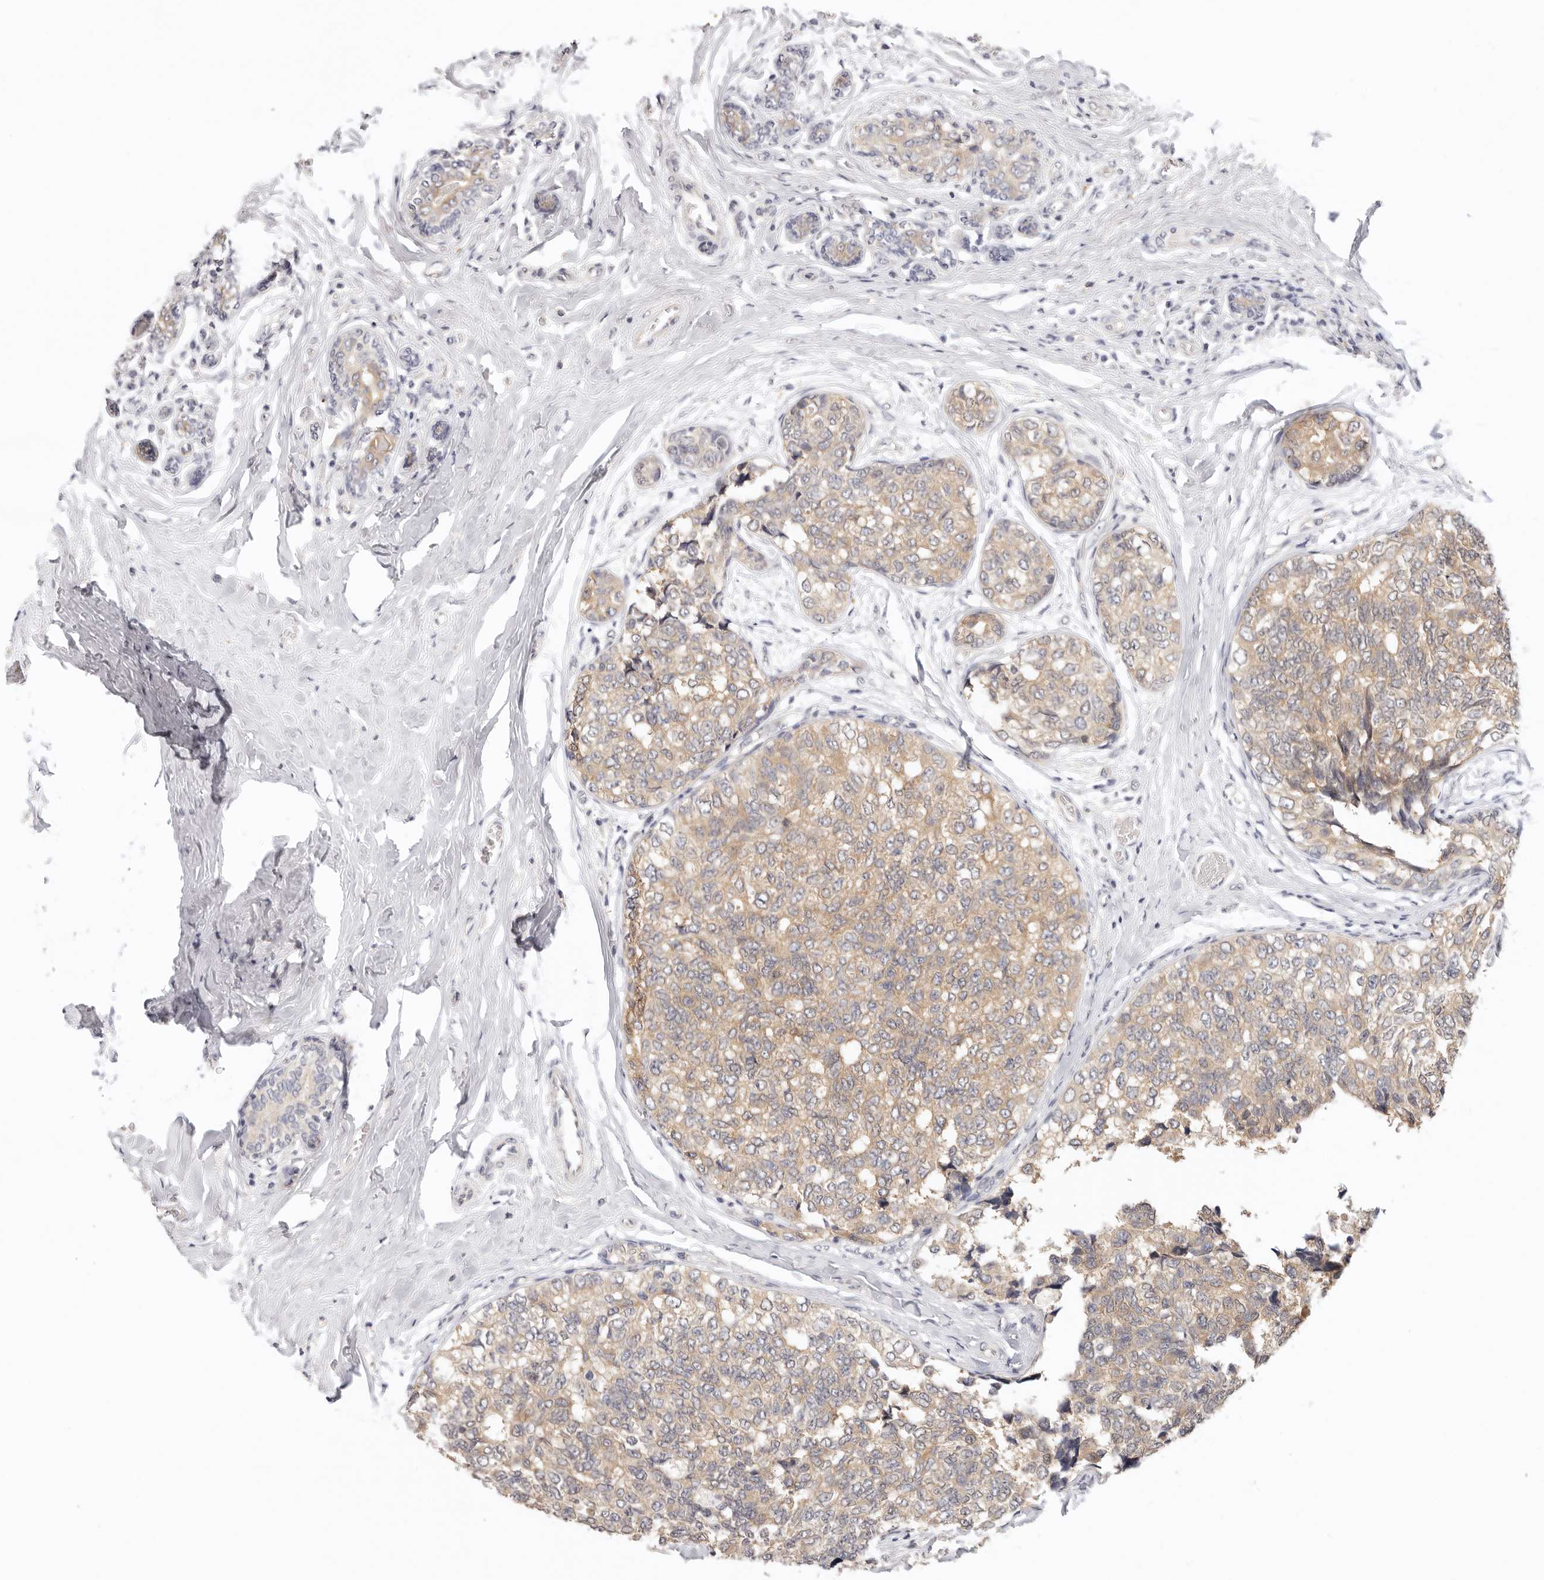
{"staining": {"intensity": "weak", "quantity": ">75%", "location": "cytoplasmic/membranous"}, "tissue": "breast cancer", "cell_type": "Tumor cells", "image_type": "cancer", "snomed": [{"axis": "morphology", "description": "Normal tissue, NOS"}, {"axis": "morphology", "description": "Duct carcinoma"}, {"axis": "topography", "description": "Breast"}], "caption": "The image shows a brown stain indicating the presence of a protein in the cytoplasmic/membranous of tumor cells in breast cancer.", "gene": "GGPS1", "patient": {"sex": "female", "age": 43}}